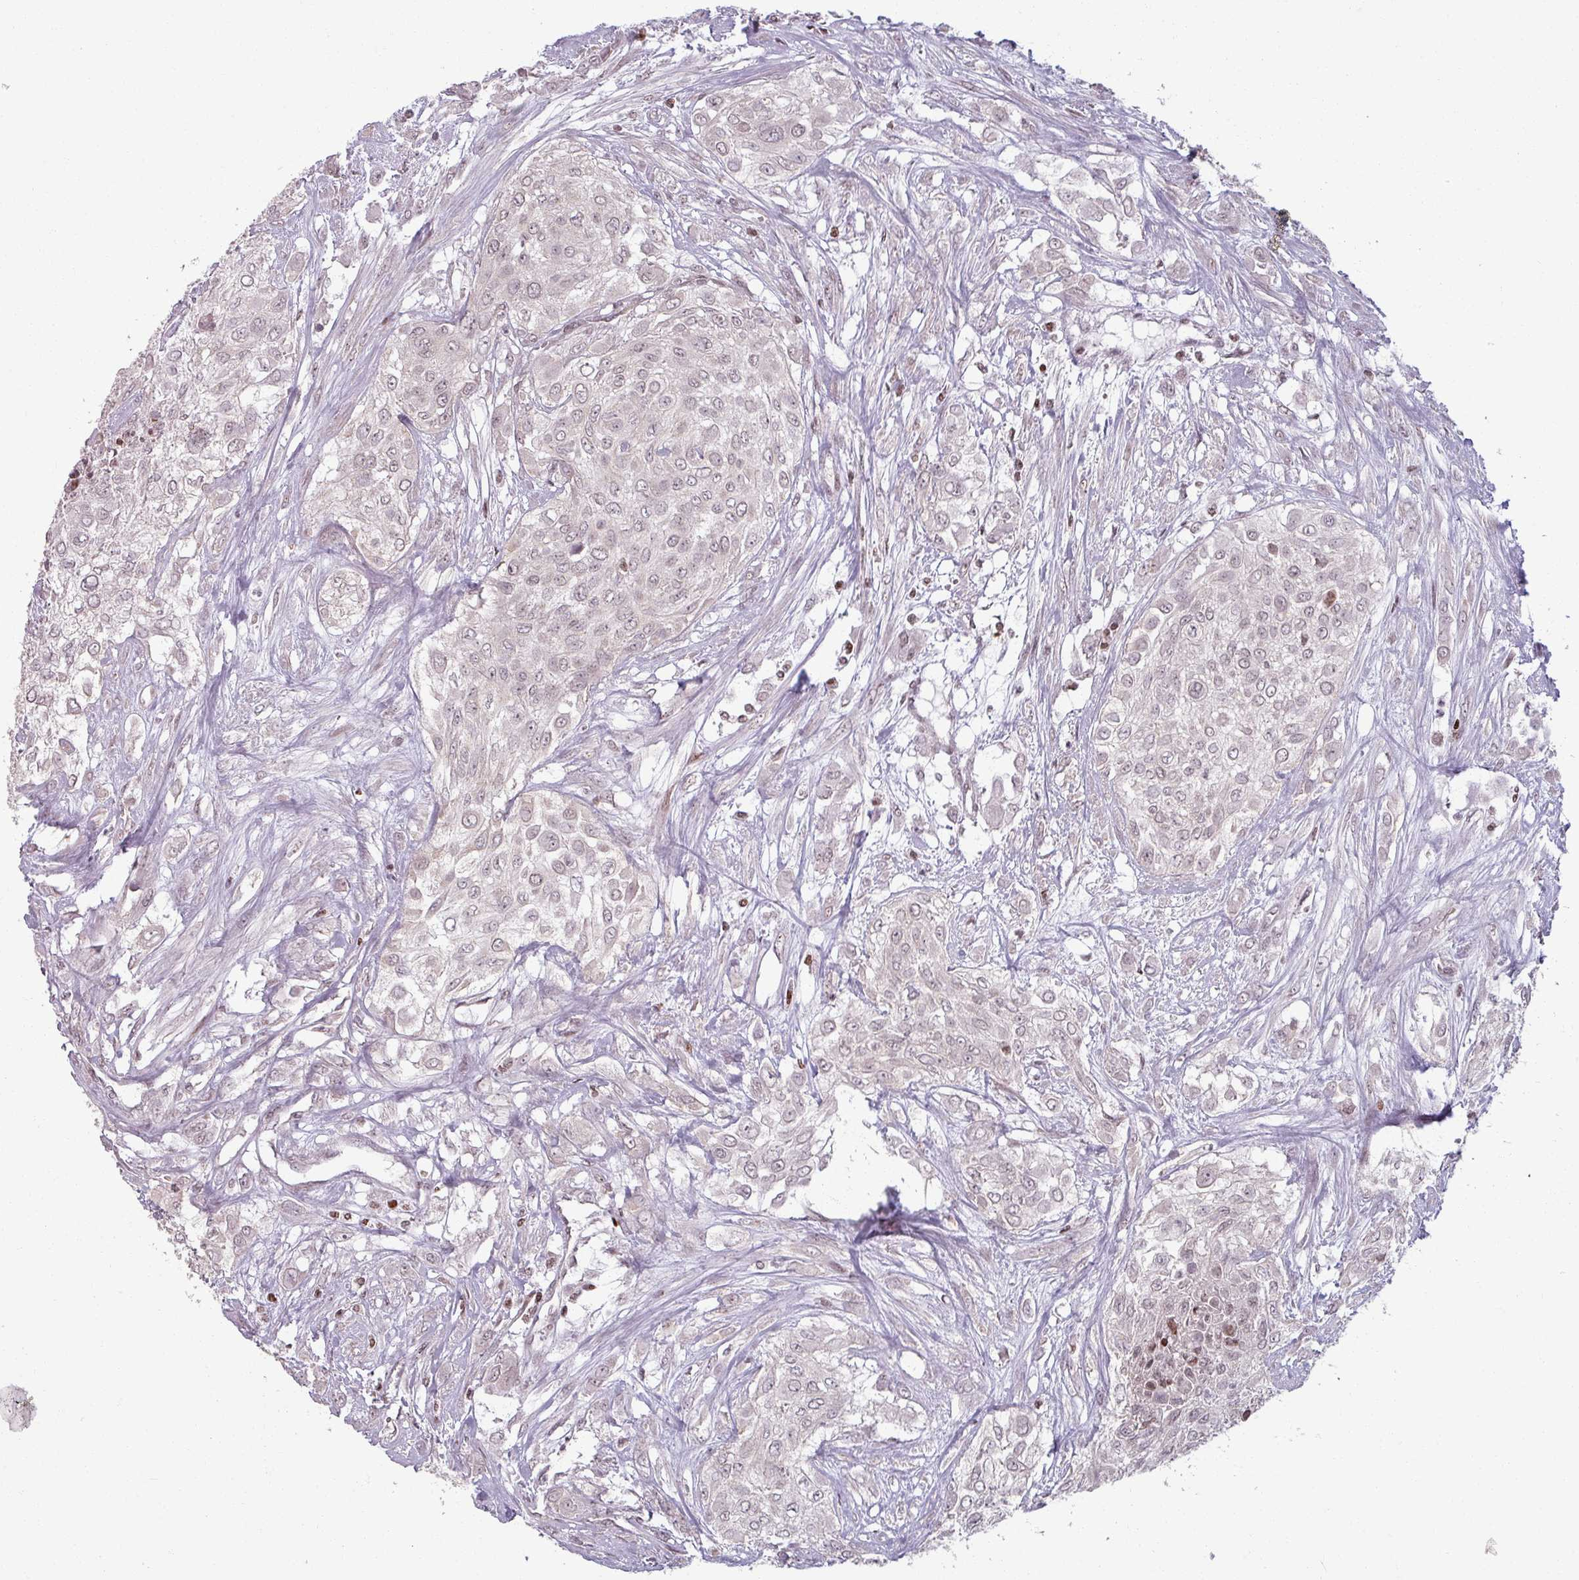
{"staining": {"intensity": "weak", "quantity": "25%-75%", "location": "nuclear"}, "tissue": "urothelial cancer", "cell_type": "Tumor cells", "image_type": "cancer", "snomed": [{"axis": "morphology", "description": "Urothelial carcinoma, High grade"}, {"axis": "topography", "description": "Urinary bladder"}], "caption": "Weak nuclear protein positivity is identified in approximately 25%-75% of tumor cells in urothelial cancer.", "gene": "NCOR1", "patient": {"sex": "male", "age": 67}}